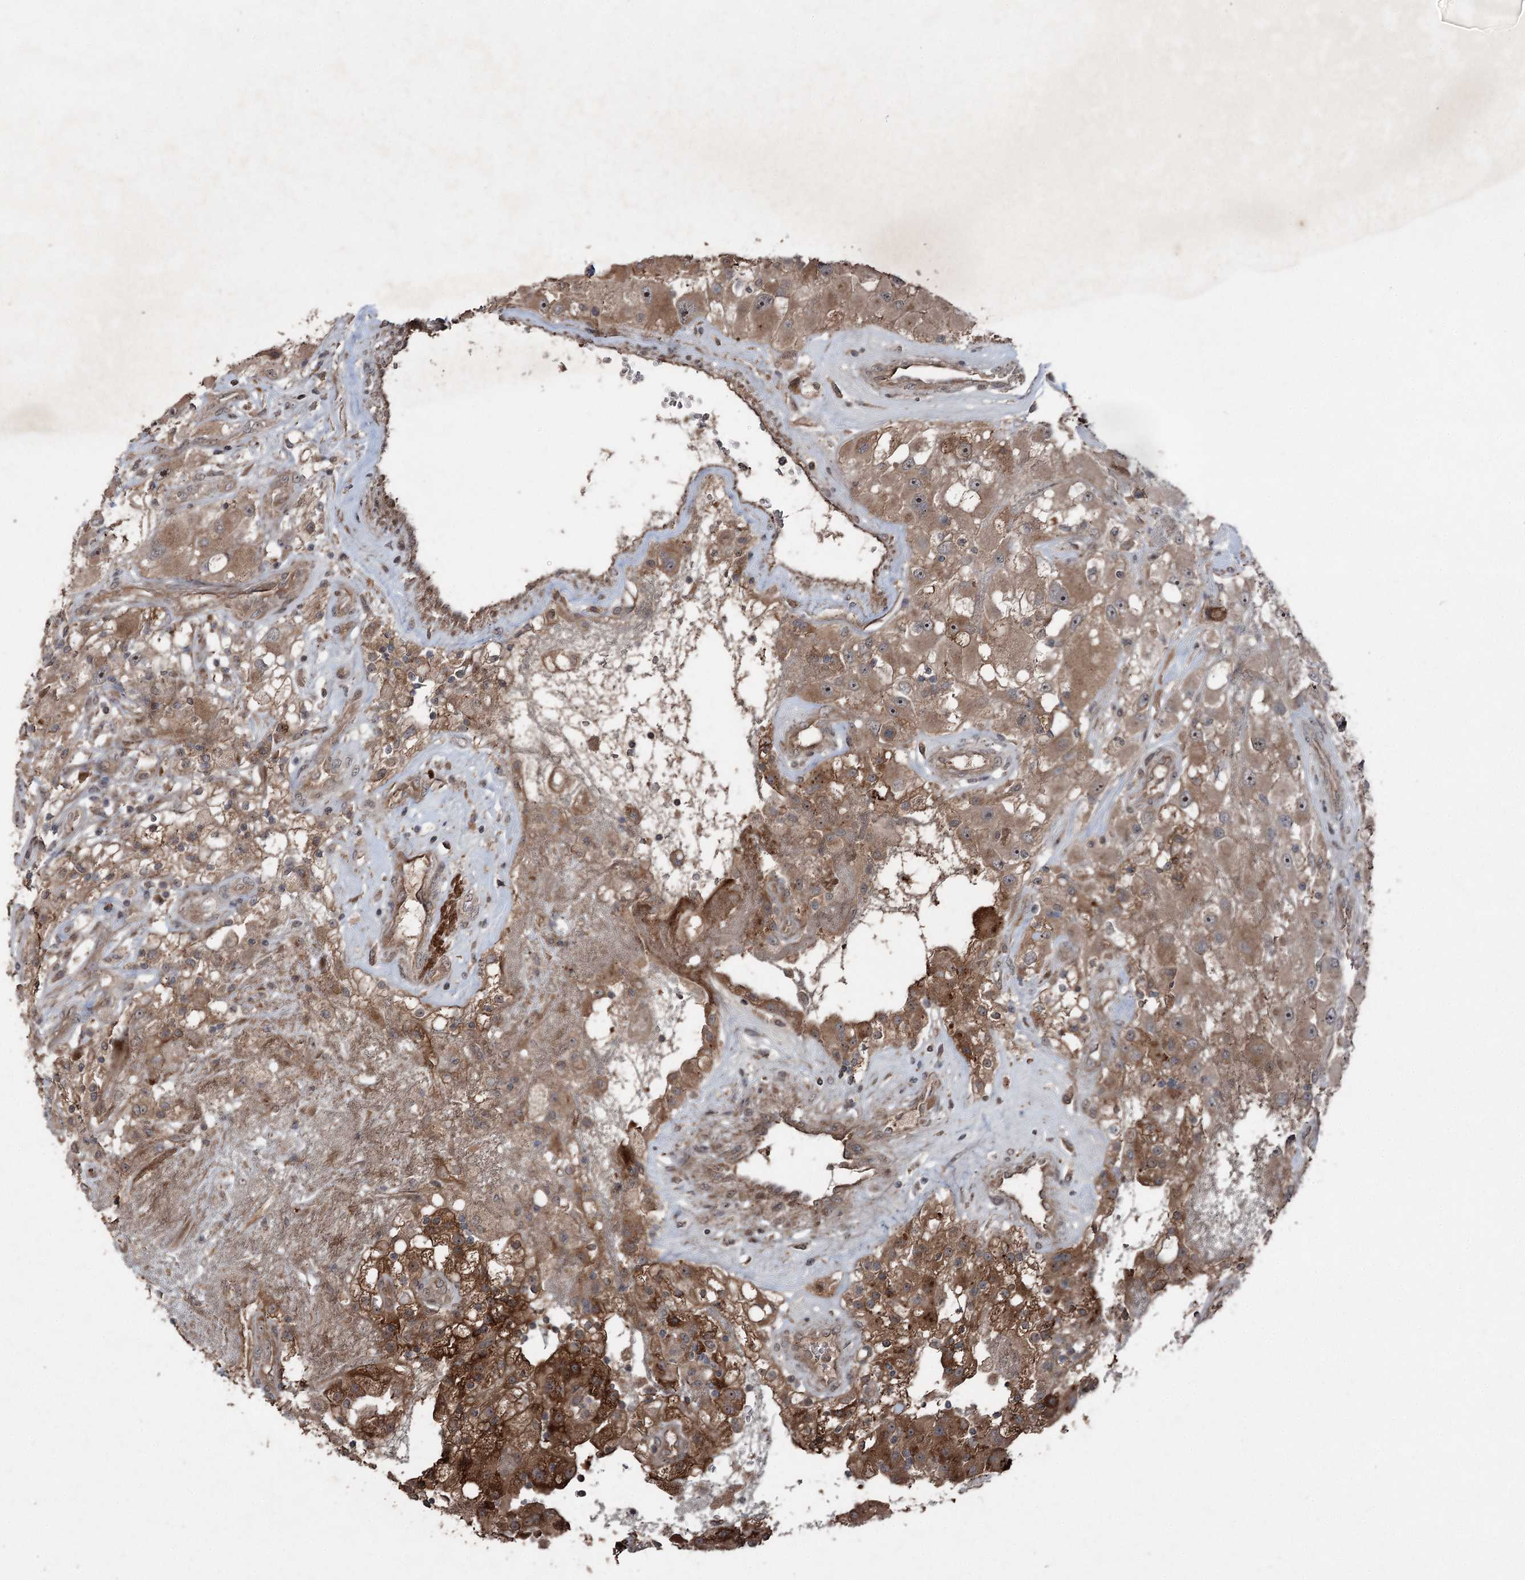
{"staining": {"intensity": "moderate", "quantity": ">75%", "location": "cytoplasmic/membranous"}, "tissue": "renal cancer", "cell_type": "Tumor cells", "image_type": "cancer", "snomed": [{"axis": "morphology", "description": "Adenocarcinoma, NOS"}, {"axis": "topography", "description": "Kidney"}], "caption": "An image showing moderate cytoplasmic/membranous positivity in about >75% of tumor cells in renal adenocarcinoma, as visualized by brown immunohistochemical staining.", "gene": "MAPK8IP2", "patient": {"sex": "female", "age": 52}}